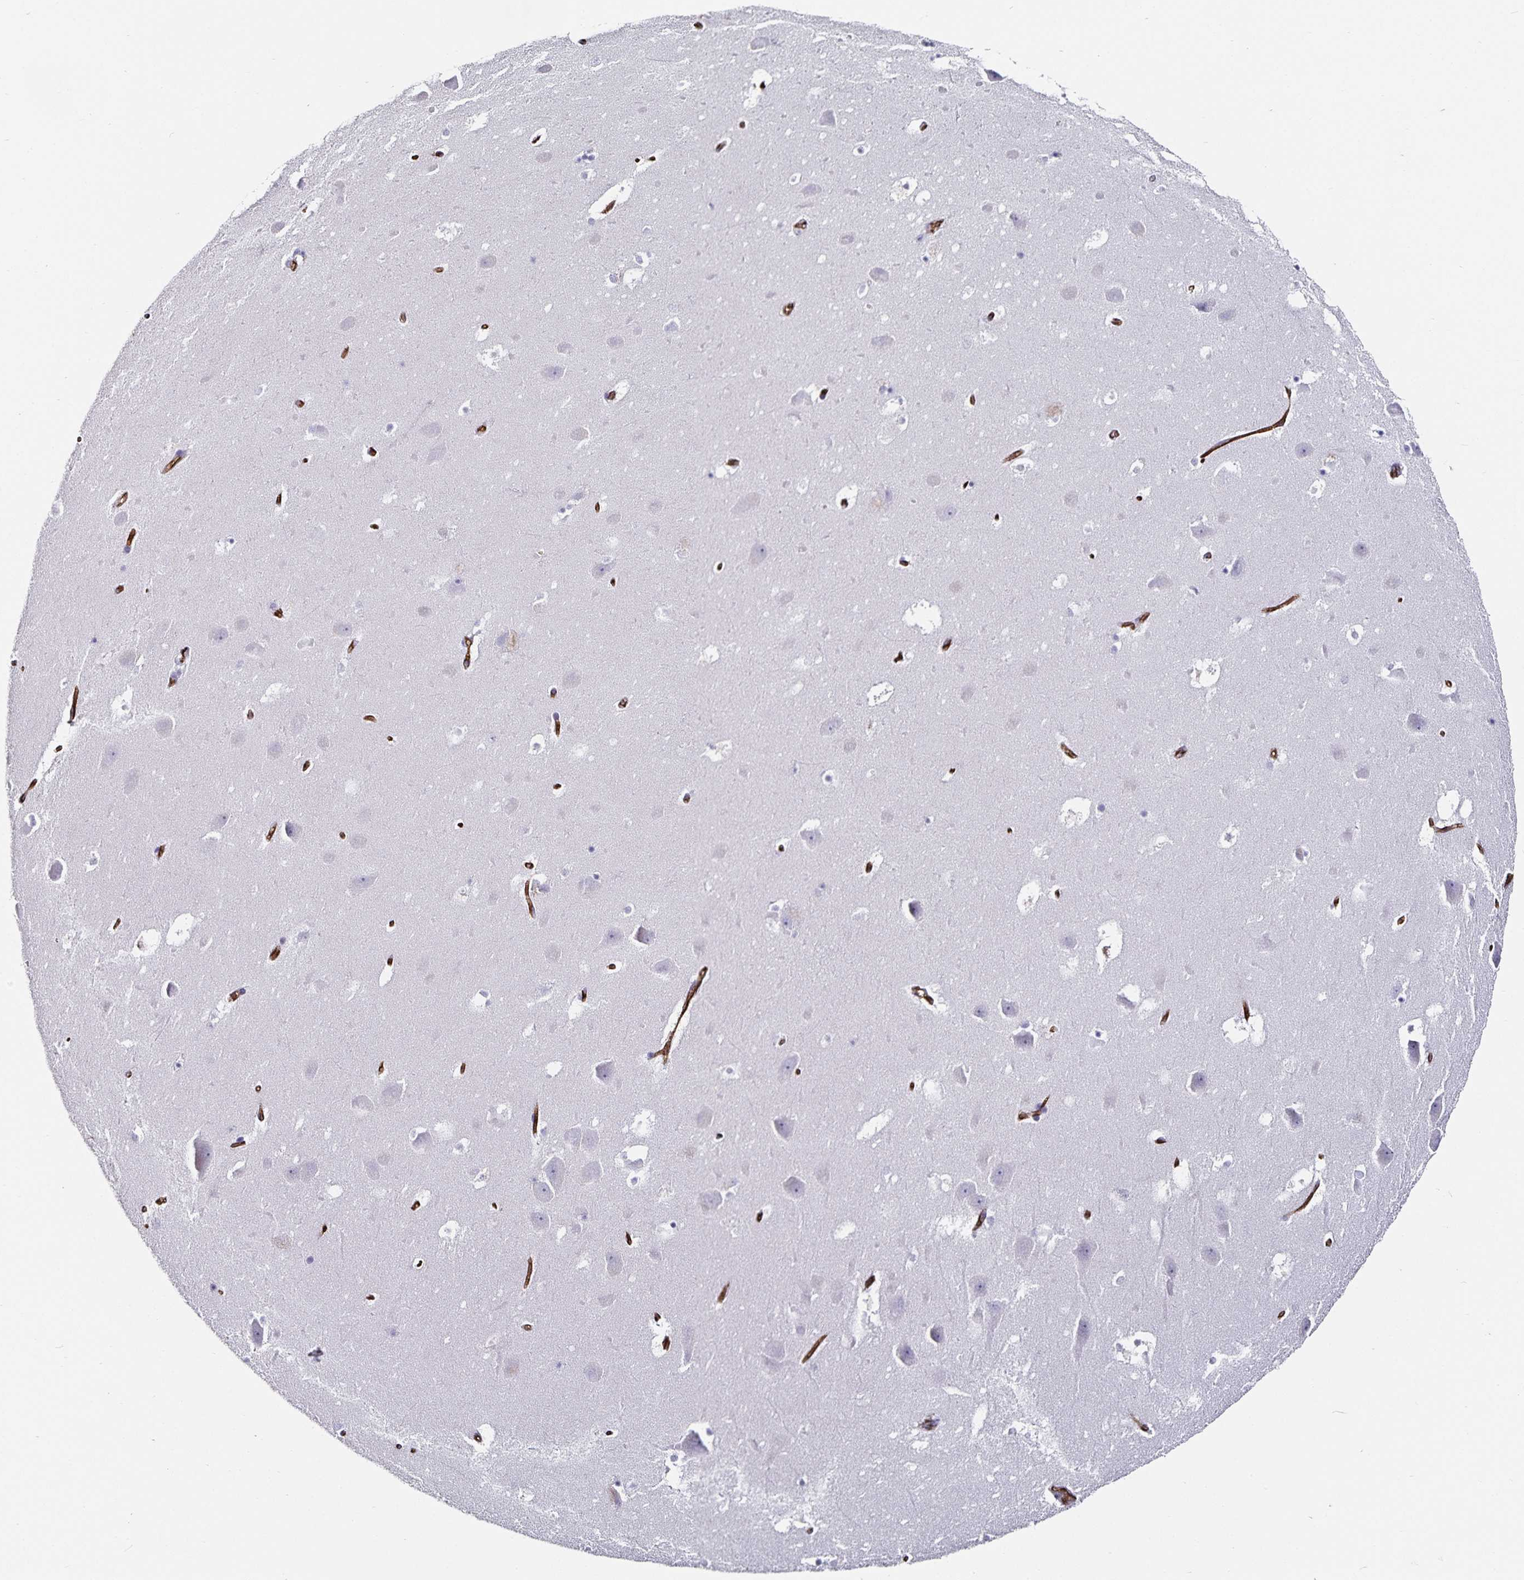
{"staining": {"intensity": "negative", "quantity": "none", "location": "none"}, "tissue": "hippocampus", "cell_type": "Glial cells", "image_type": "normal", "snomed": [{"axis": "morphology", "description": "Normal tissue, NOS"}, {"axis": "topography", "description": "Hippocampus"}], "caption": "Immunohistochemistry (IHC) image of benign hippocampus stained for a protein (brown), which shows no staining in glial cells. (Stains: DAB (3,3'-diaminobenzidine) immunohistochemistry (IHC) with hematoxylin counter stain, Microscopy: brightfield microscopy at high magnification).", "gene": "PODXL", "patient": {"sex": "male", "age": 58}}